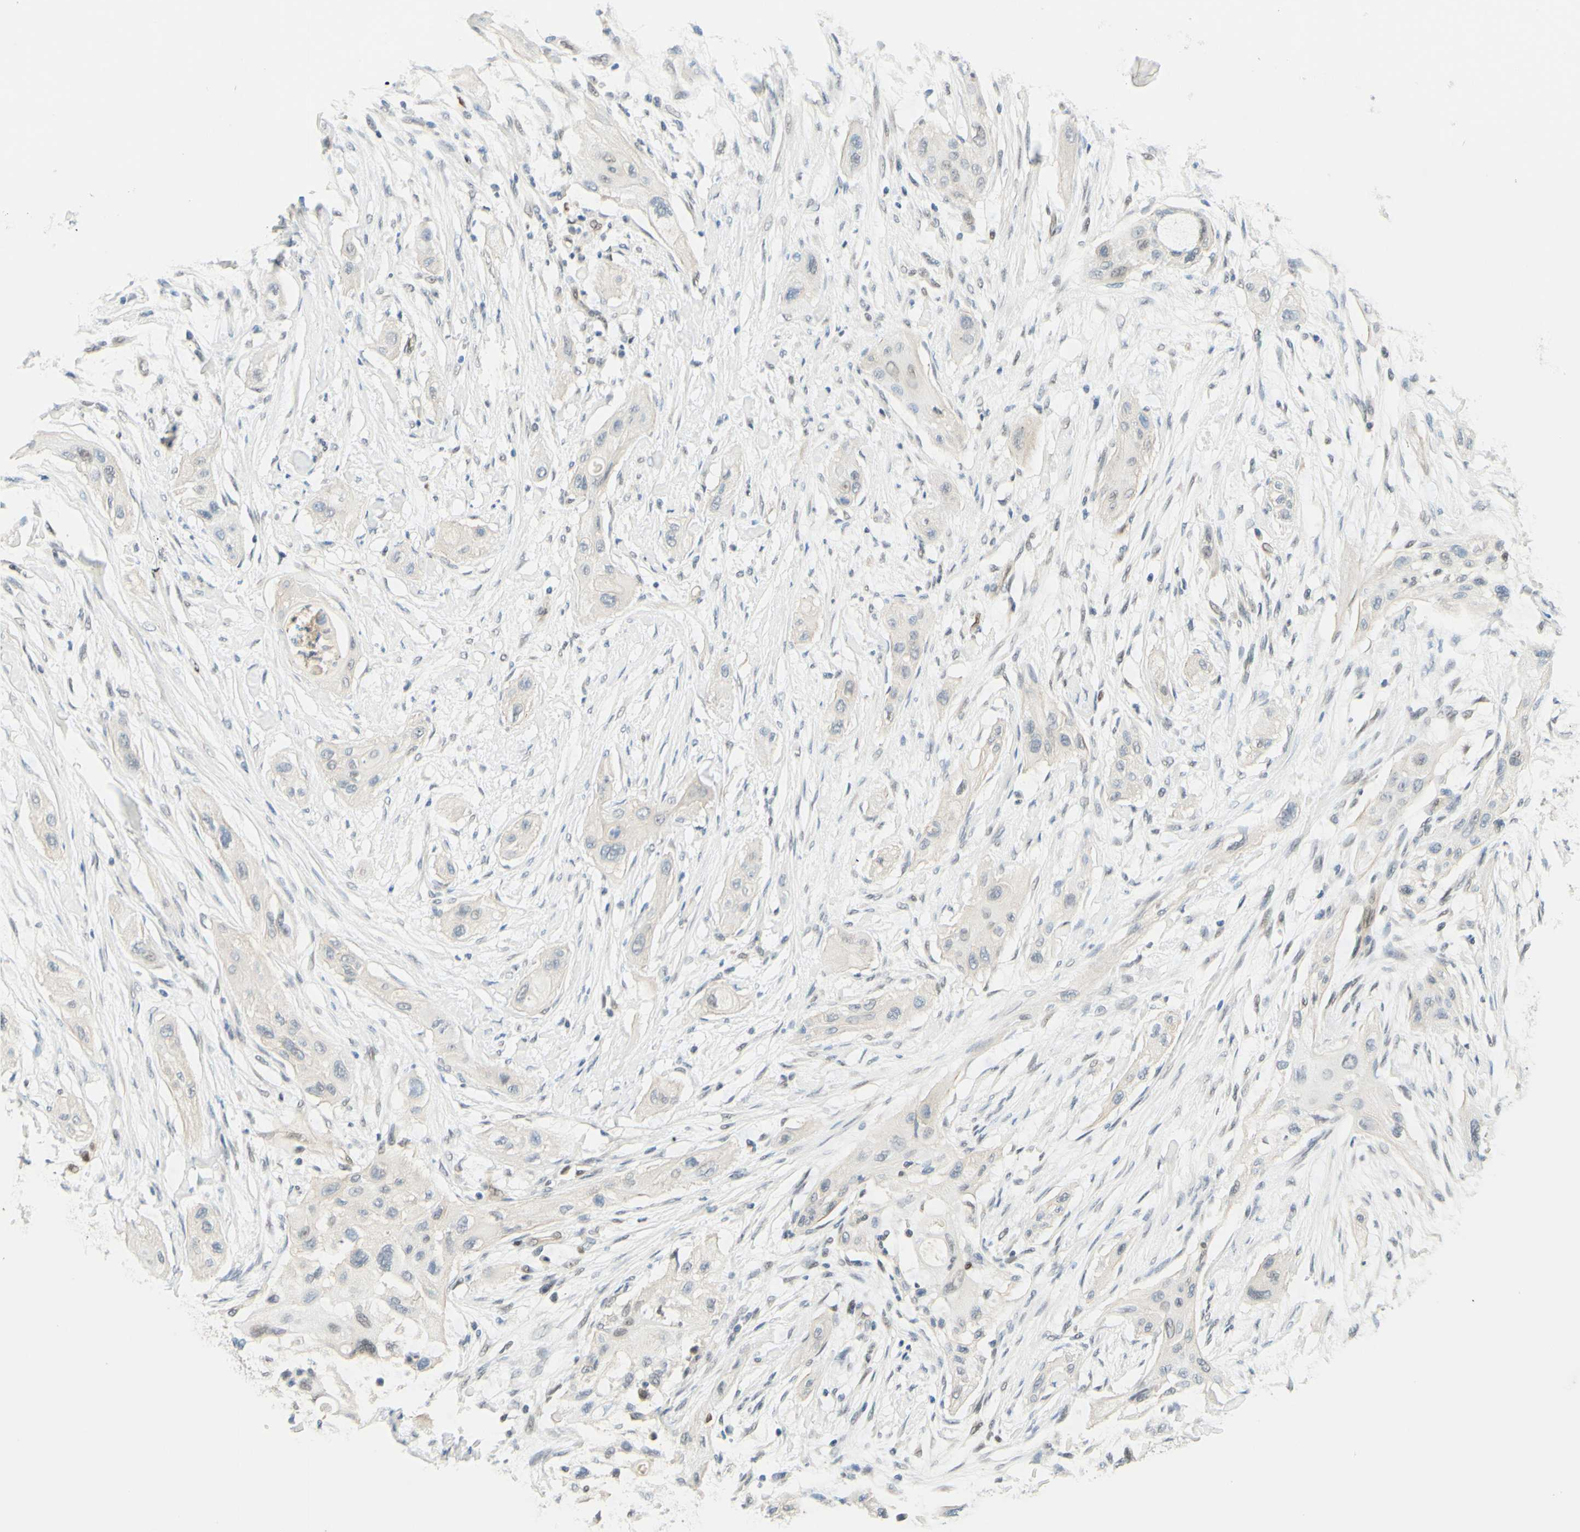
{"staining": {"intensity": "negative", "quantity": "none", "location": "none"}, "tissue": "lung cancer", "cell_type": "Tumor cells", "image_type": "cancer", "snomed": [{"axis": "morphology", "description": "Squamous cell carcinoma, NOS"}, {"axis": "topography", "description": "Lung"}], "caption": "Image shows no significant protein positivity in tumor cells of lung squamous cell carcinoma. (Brightfield microscopy of DAB immunohistochemistry (IHC) at high magnification).", "gene": "POLB", "patient": {"sex": "female", "age": 47}}